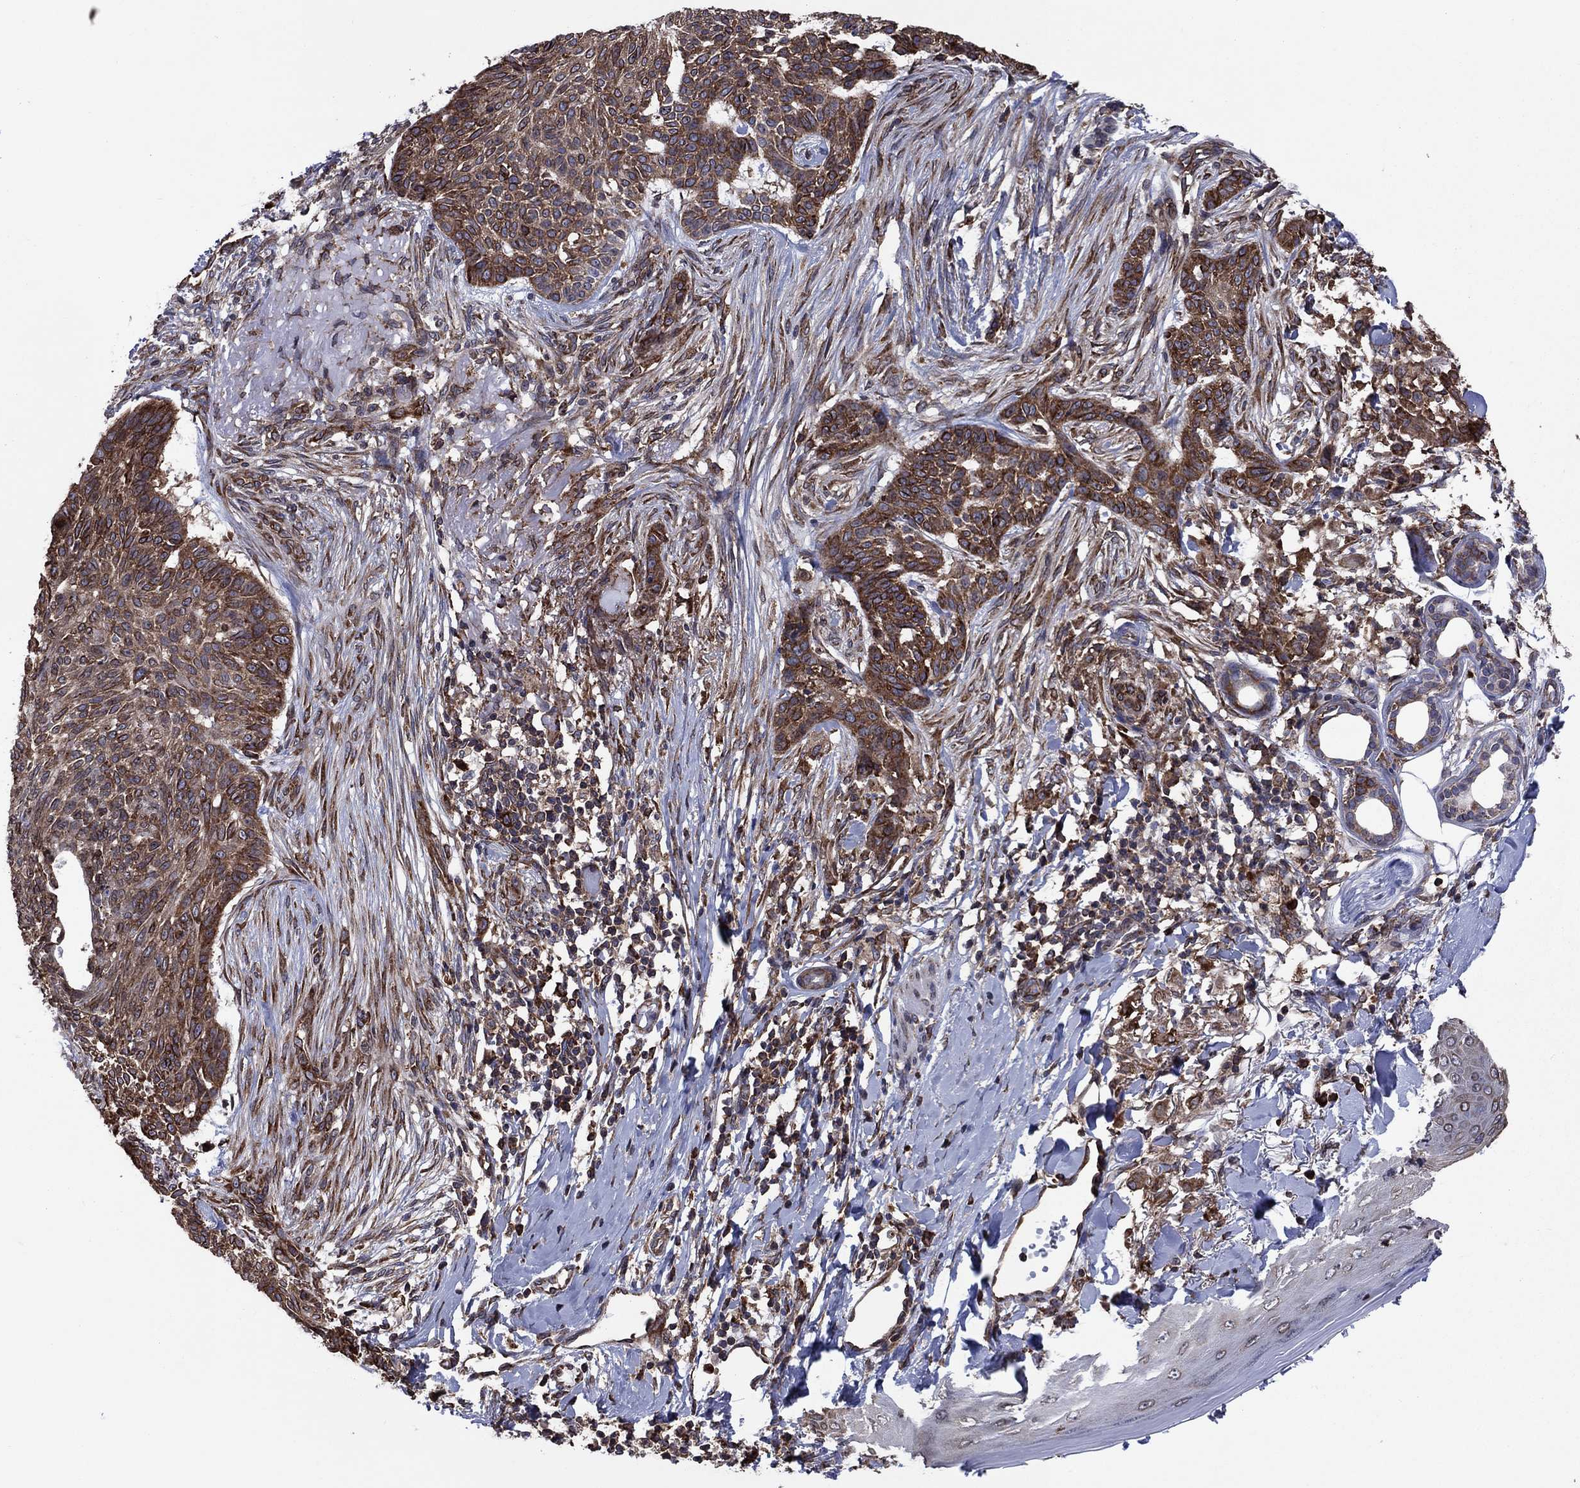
{"staining": {"intensity": "strong", "quantity": ">75%", "location": "cytoplasmic/membranous"}, "tissue": "skin cancer", "cell_type": "Tumor cells", "image_type": "cancer", "snomed": [{"axis": "morphology", "description": "Normal tissue, NOS"}, {"axis": "morphology", "description": "Basal cell carcinoma"}, {"axis": "topography", "description": "Skin"}], "caption": "Skin cancer (basal cell carcinoma) tissue exhibits strong cytoplasmic/membranous positivity in approximately >75% of tumor cells", "gene": "YBX1", "patient": {"sex": "male", "age": 84}}